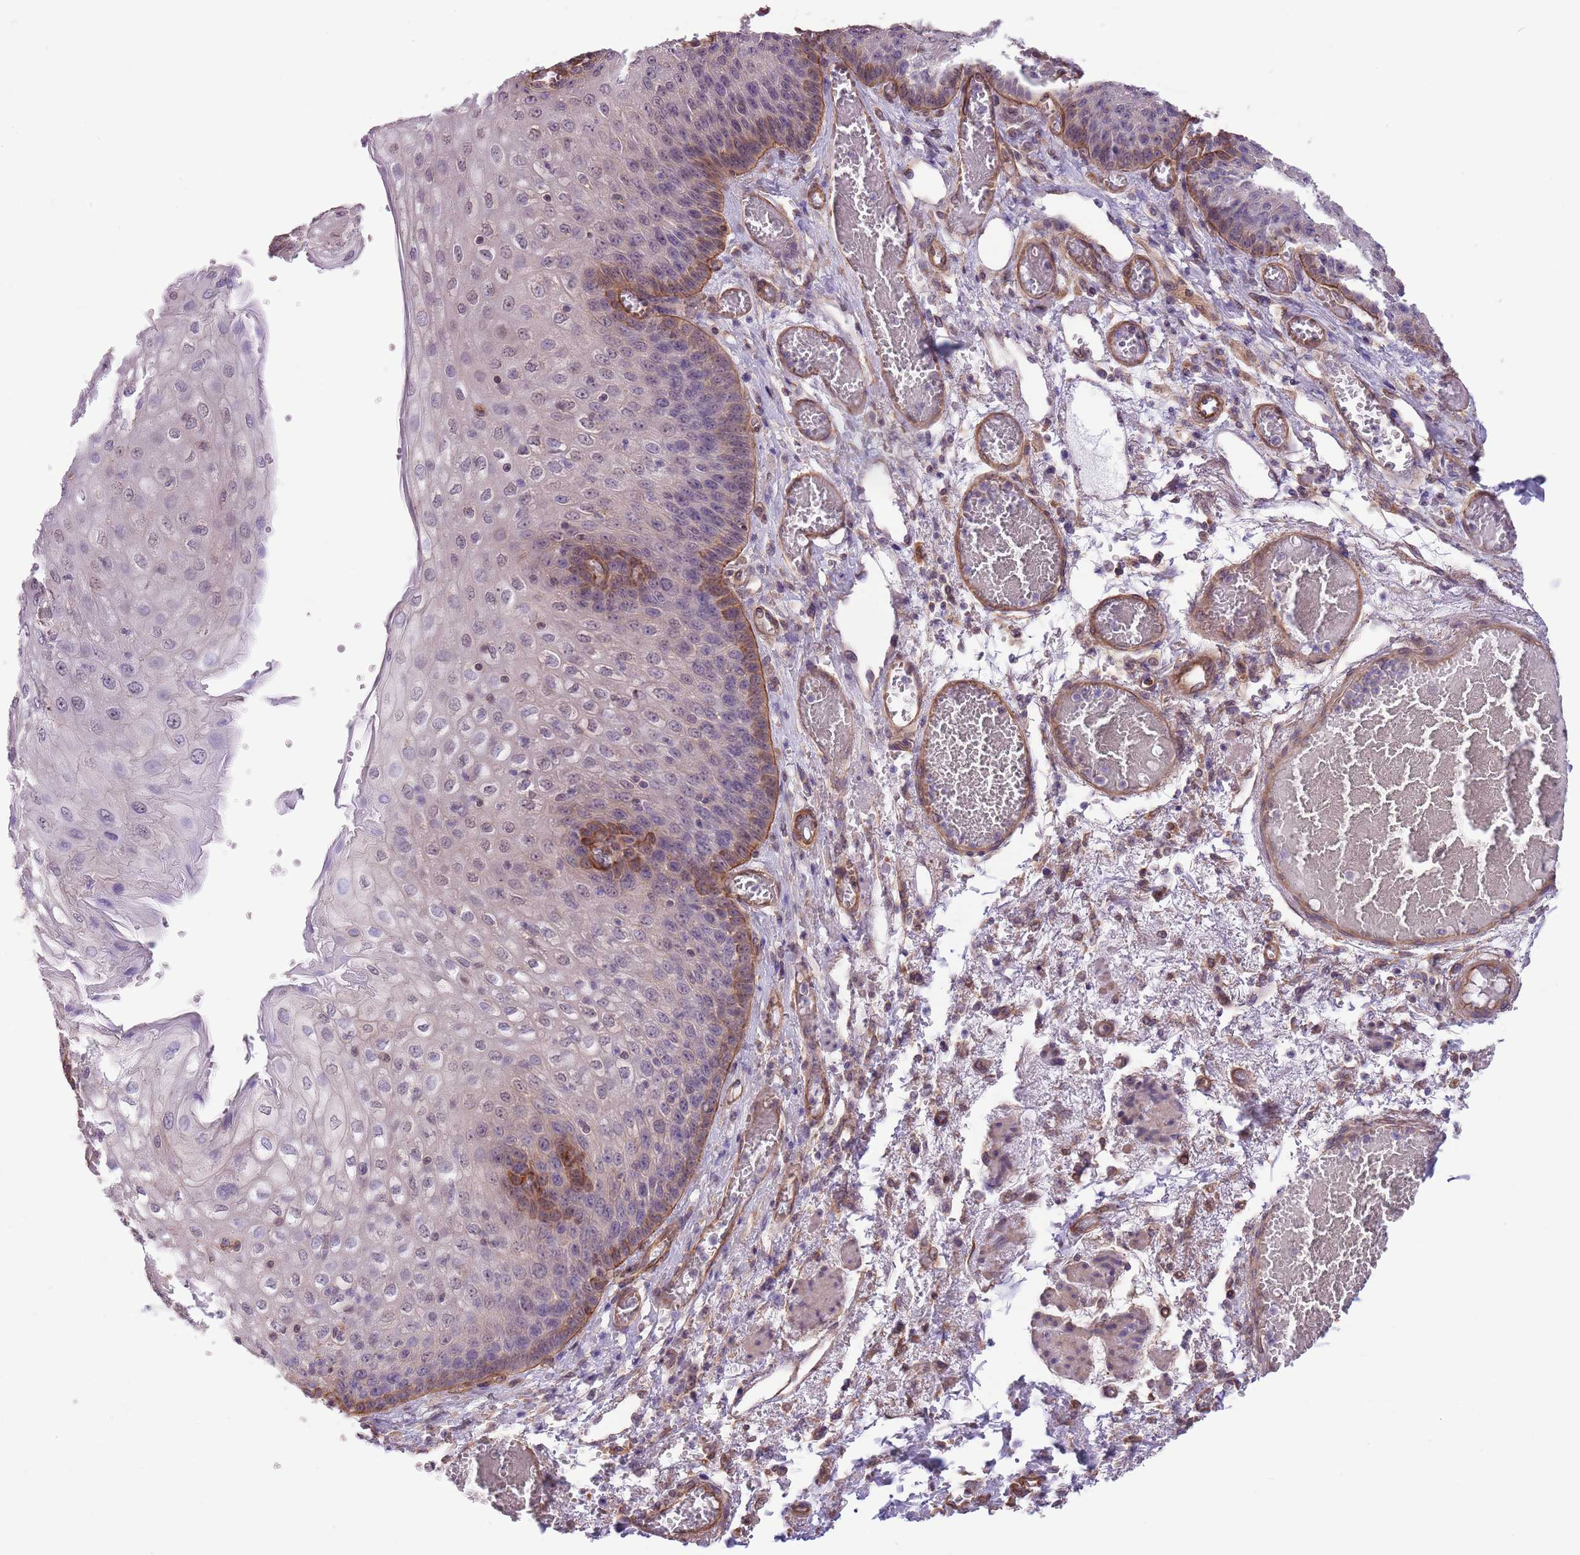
{"staining": {"intensity": "moderate", "quantity": "25%-75%", "location": "cytoplasmic/membranous"}, "tissue": "esophagus", "cell_type": "Squamous epithelial cells", "image_type": "normal", "snomed": [{"axis": "morphology", "description": "Normal tissue, NOS"}, {"axis": "topography", "description": "Esophagus"}], "caption": "Human esophagus stained with a brown dye reveals moderate cytoplasmic/membranous positive positivity in about 25%-75% of squamous epithelial cells.", "gene": "CREBZF", "patient": {"sex": "male", "age": 81}}